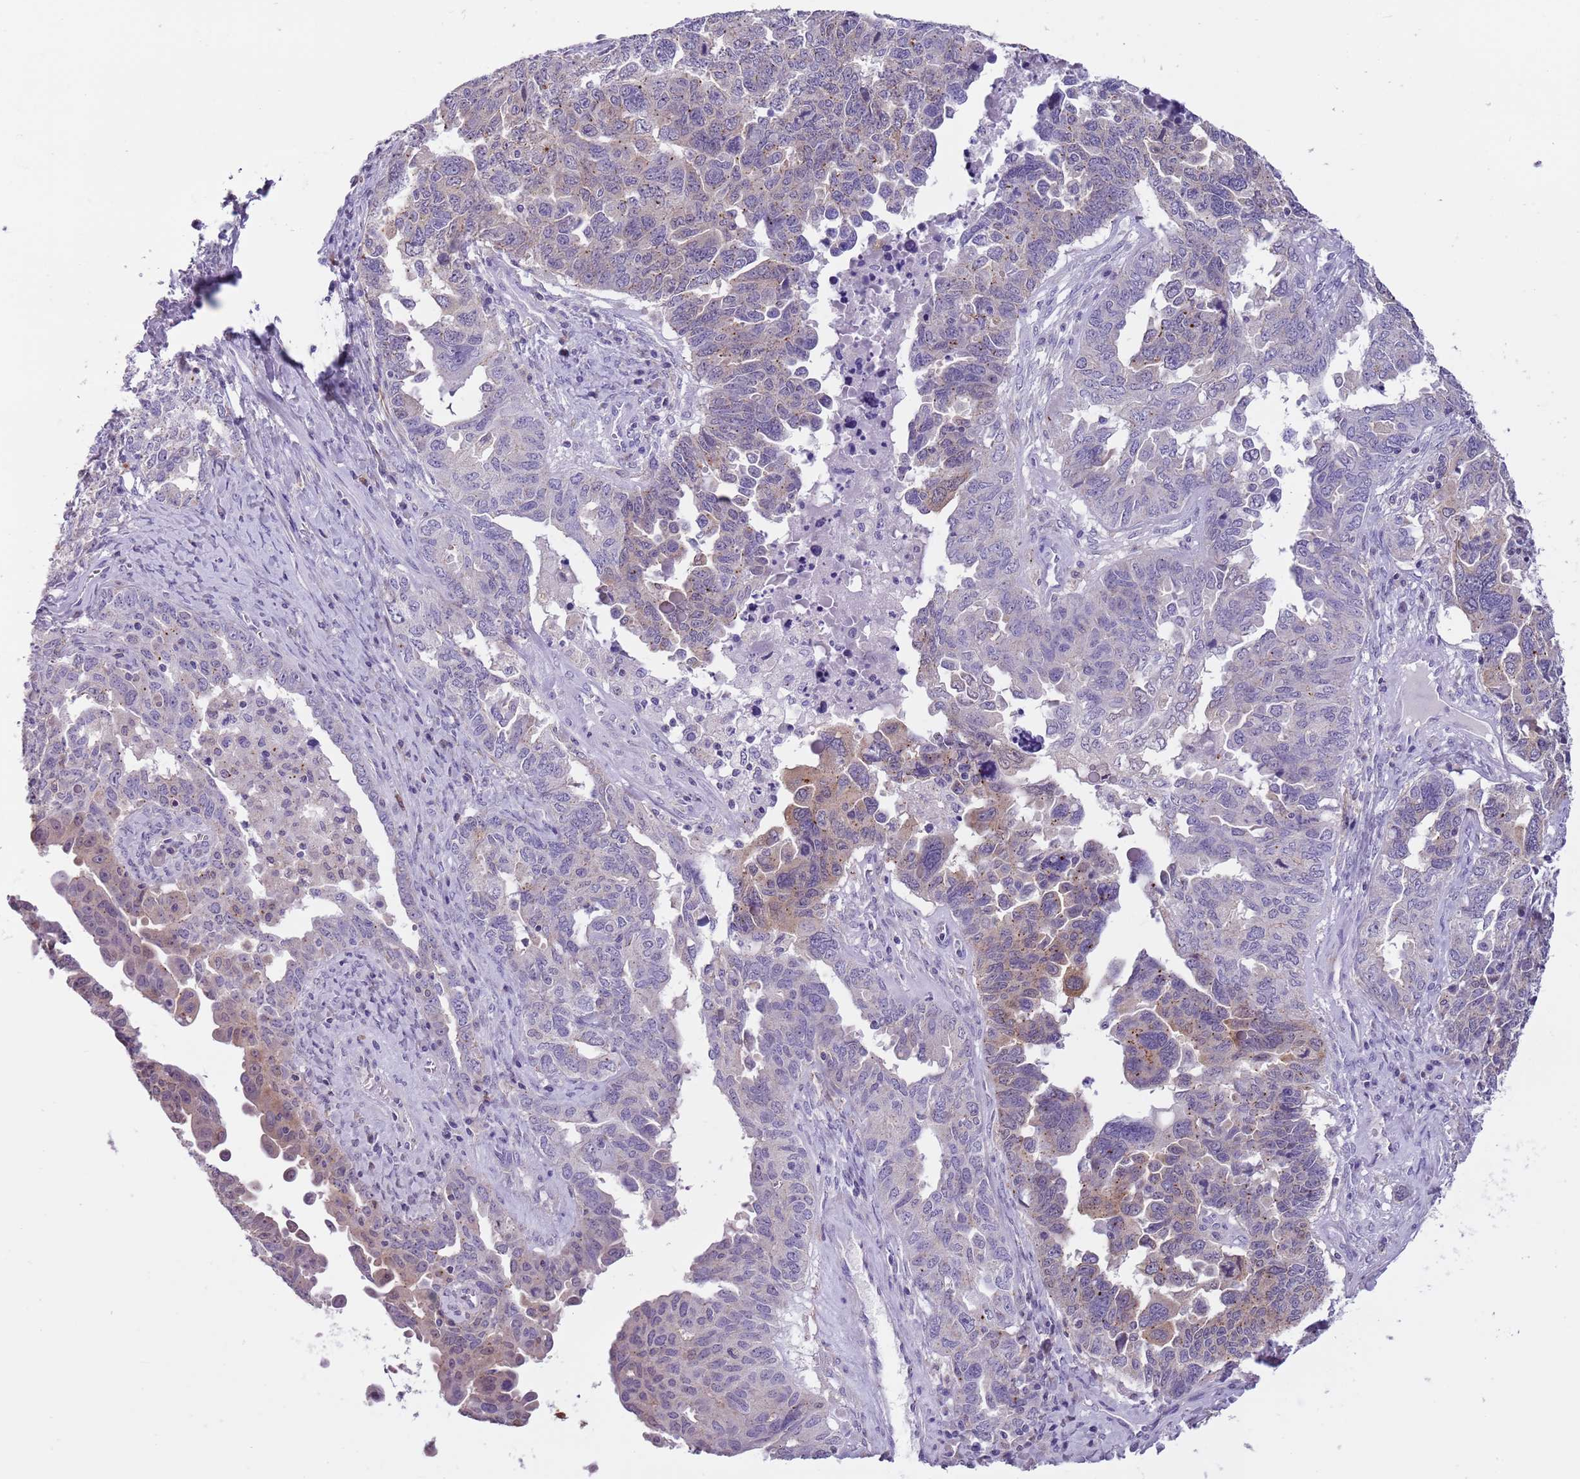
{"staining": {"intensity": "weak", "quantity": "<25%", "location": "cytoplasmic/membranous"}, "tissue": "ovarian cancer", "cell_type": "Tumor cells", "image_type": "cancer", "snomed": [{"axis": "morphology", "description": "Carcinoma, endometroid"}, {"axis": "topography", "description": "Ovary"}], "caption": "A high-resolution micrograph shows immunohistochemistry staining of endometroid carcinoma (ovarian), which reveals no significant staining in tumor cells.", "gene": "PFKFB2", "patient": {"sex": "female", "age": 62}}